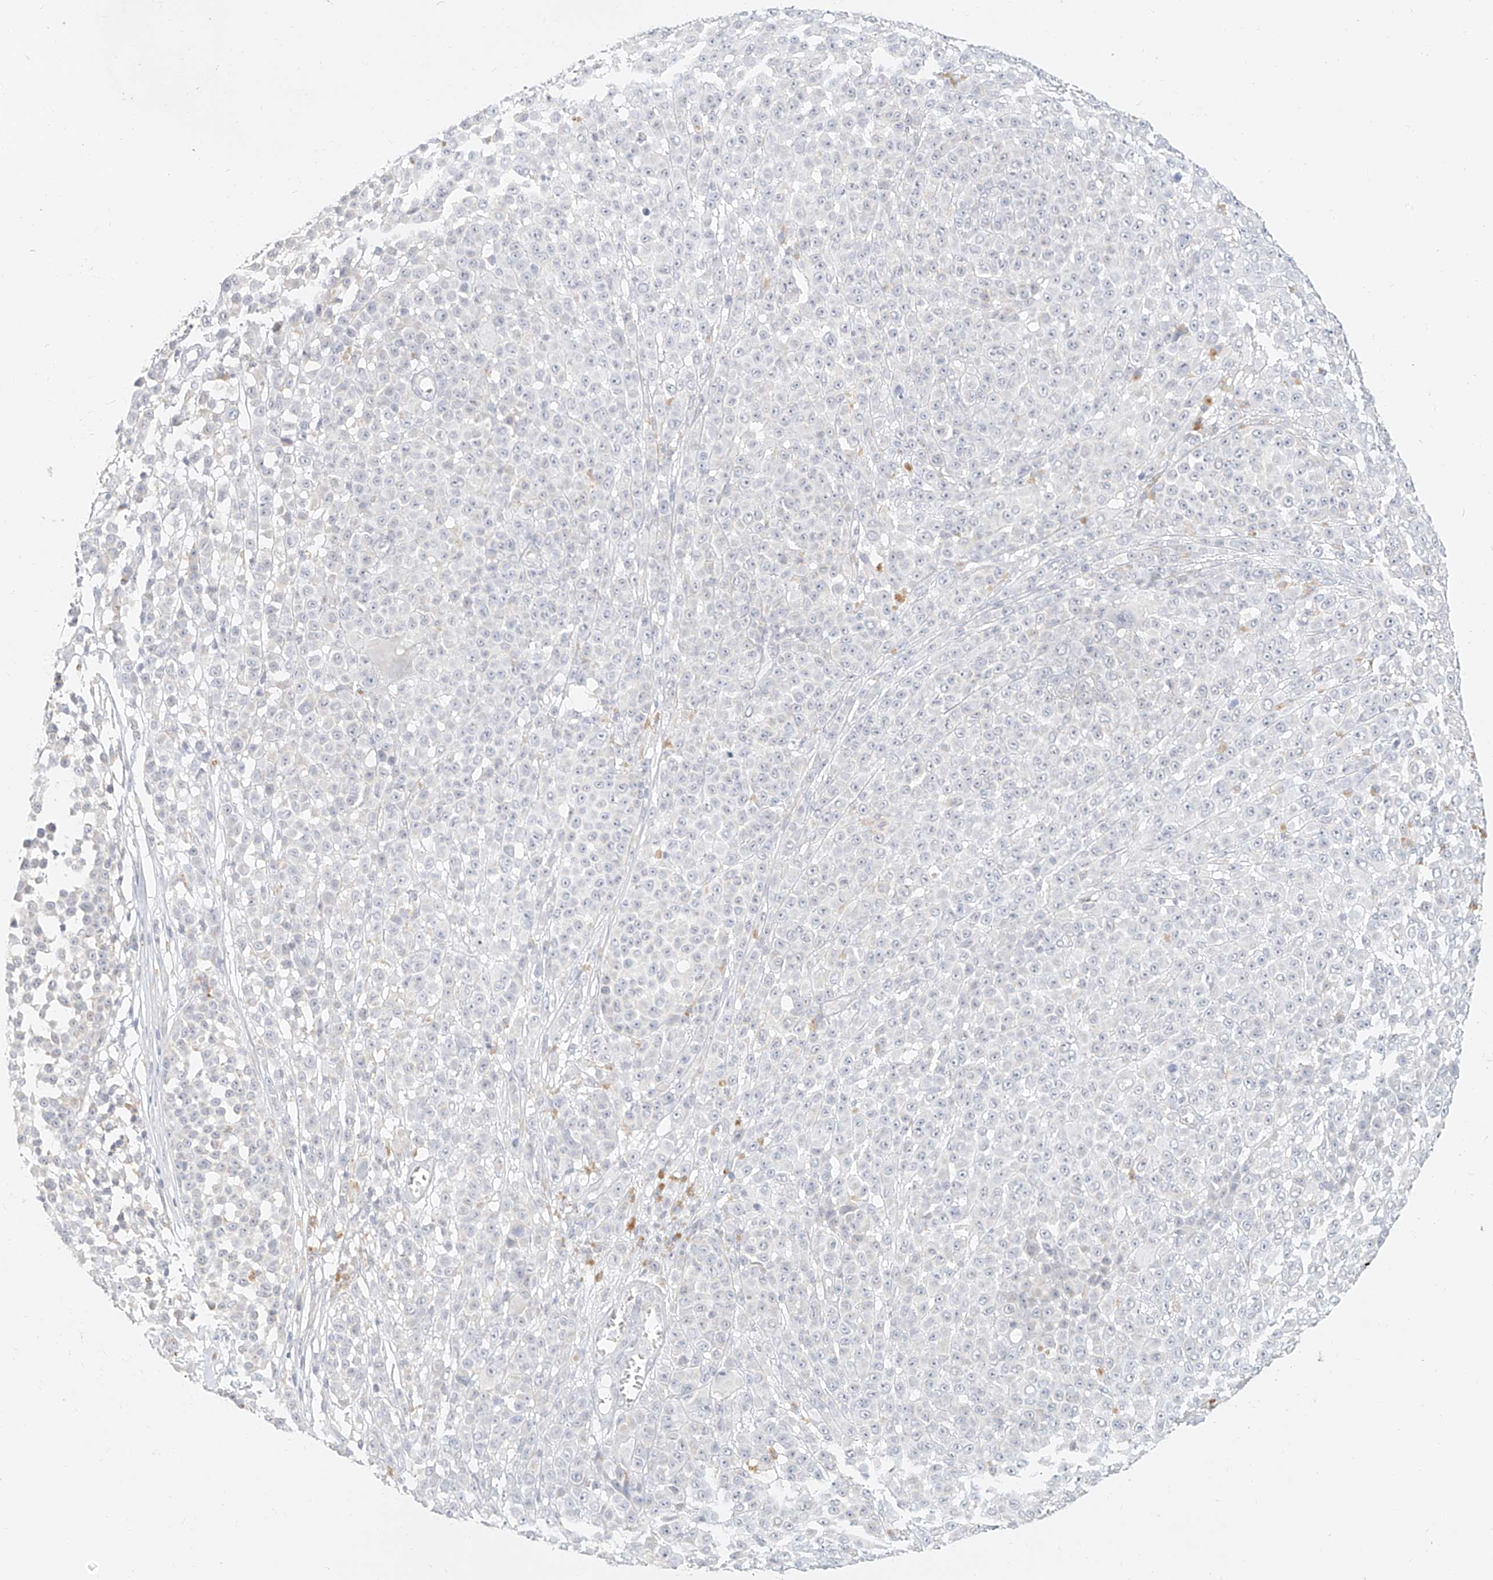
{"staining": {"intensity": "negative", "quantity": "none", "location": "none"}, "tissue": "melanoma", "cell_type": "Tumor cells", "image_type": "cancer", "snomed": [{"axis": "morphology", "description": "Malignant melanoma, NOS"}, {"axis": "topography", "description": "Skin"}], "caption": "A histopathology image of human melanoma is negative for staining in tumor cells.", "gene": "CXorf58", "patient": {"sex": "female", "age": 94}}